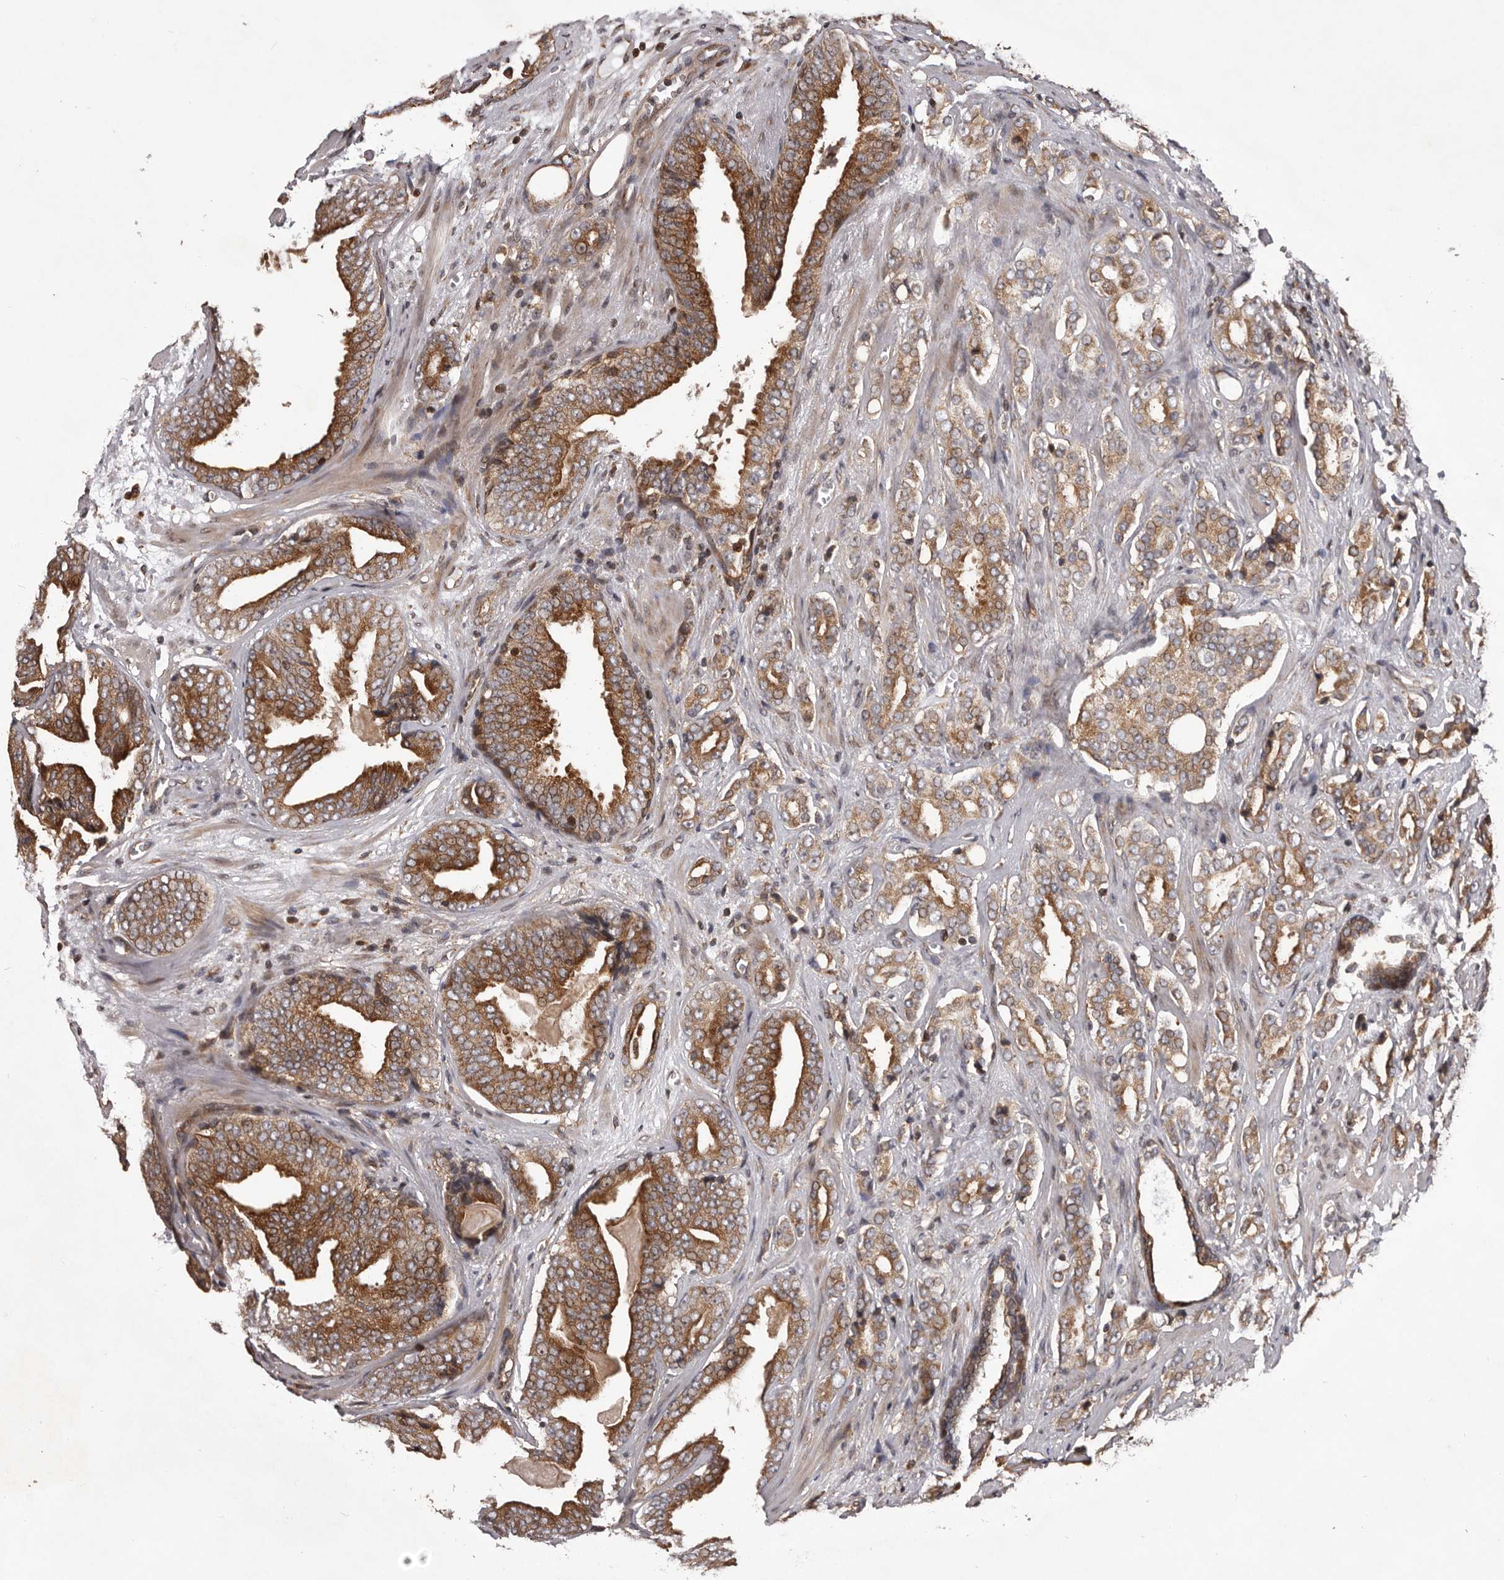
{"staining": {"intensity": "moderate", "quantity": ">75%", "location": "cytoplasmic/membranous"}, "tissue": "prostate cancer", "cell_type": "Tumor cells", "image_type": "cancer", "snomed": [{"axis": "morphology", "description": "Adenocarcinoma, Medium grade"}, {"axis": "topography", "description": "Prostate"}], "caption": "Moderate cytoplasmic/membranous protein positivity is appreciated in about >75% of tumor cells in prostate cancer (adenocarcinoma (medium-grade)). The staining was performed using DAB (3,3'-diaminobenzidine) to visualize the protein expression in brown, while the nuclei were stained in blue with hematoxylin (Magnification: 20x).", "gene": "GADD45B", "patient": {"sex": "male", "age": 79}}